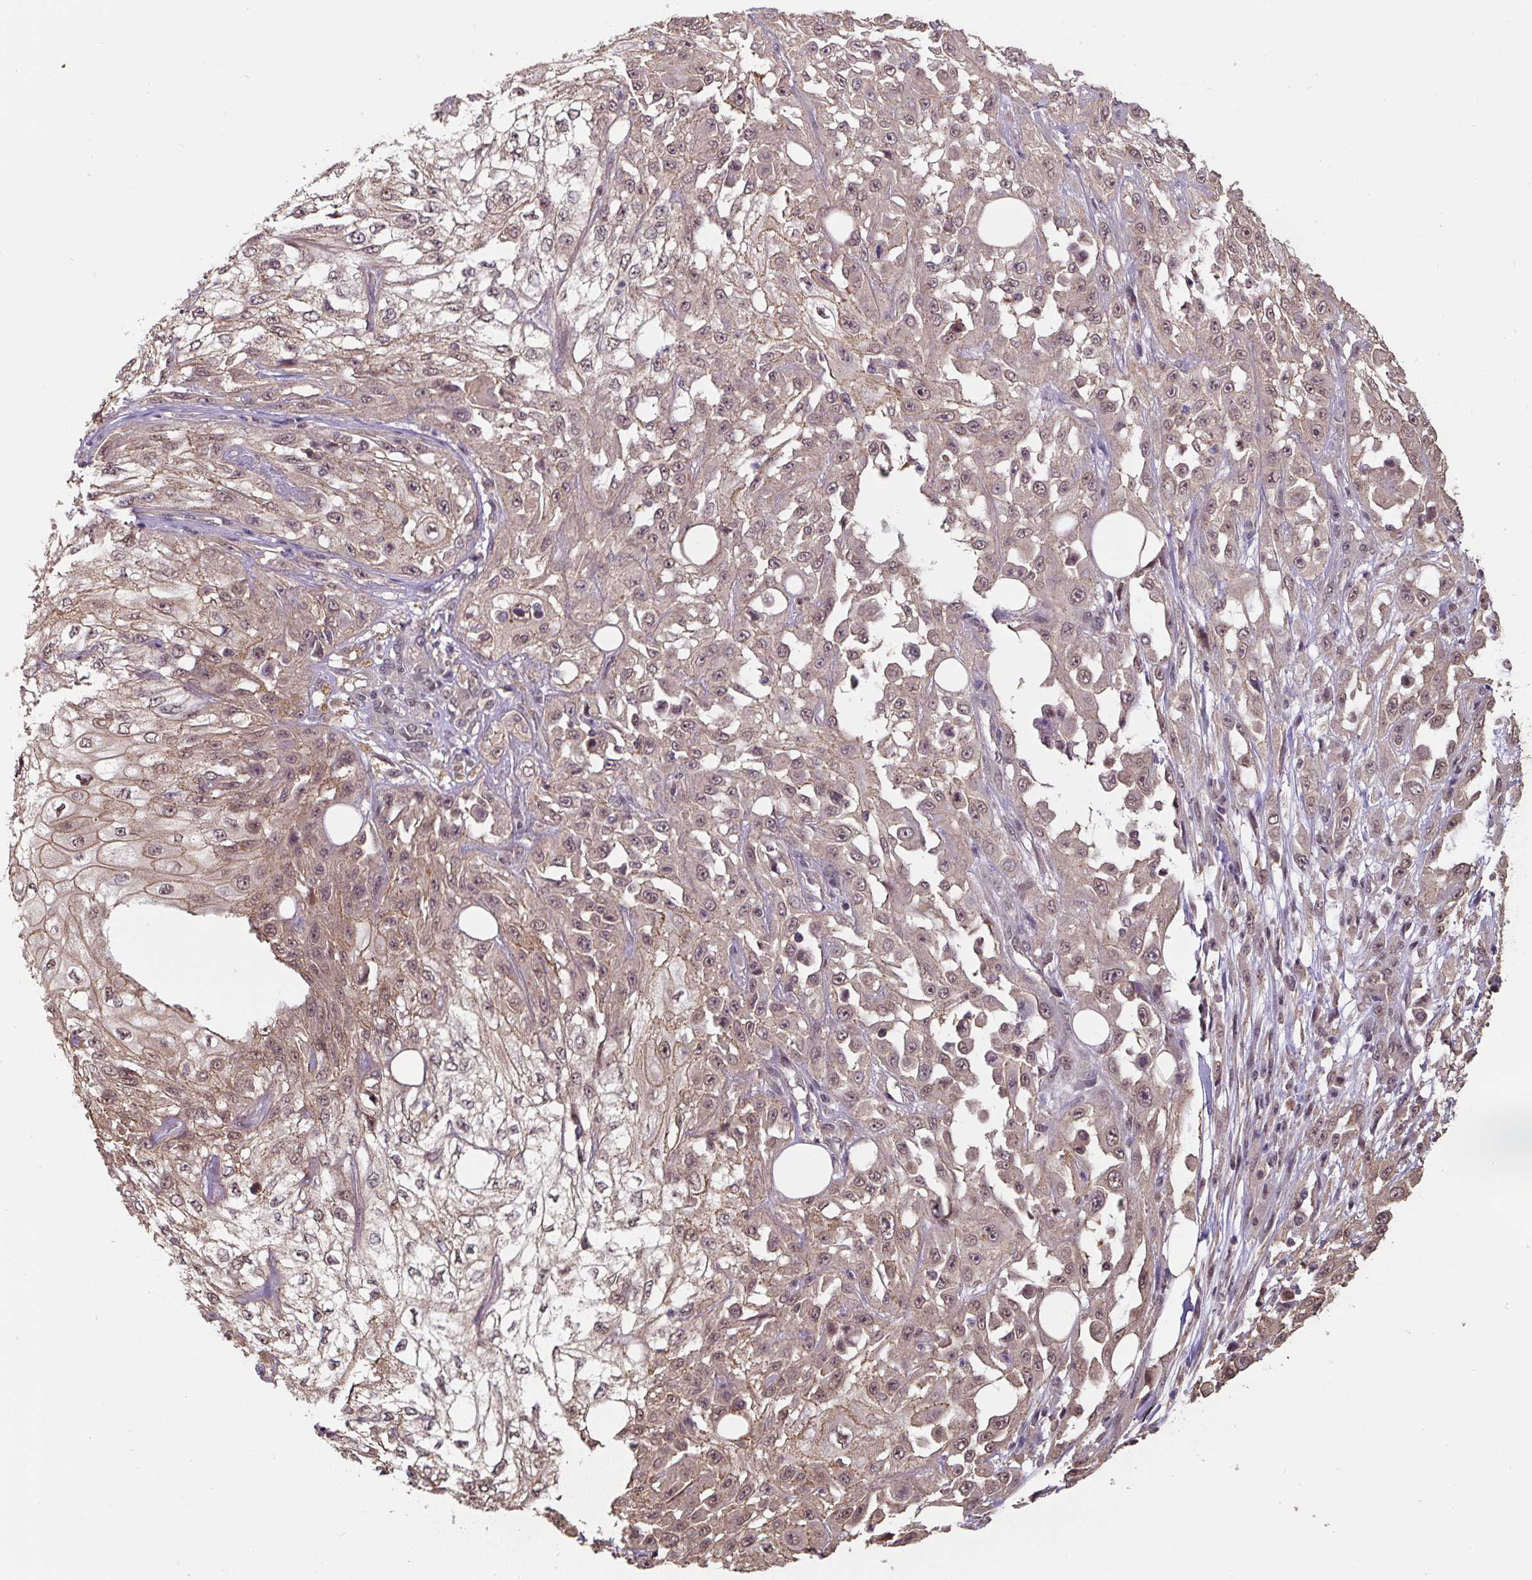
{"staining": {"intensity": "weak", "quantity": ">75%", "location": "cytoplasmic/membranous,nuclear"}, "tissue": "skin cancer", "cell_type": "Tumor cells", "image_type": "cancer", "snomed": [{"axis": "morphology", "description": "Squamous cell carcinoma, NOS"}, {"axis": "morphology", "description": "Squamous cell carcinoma, metastatic, NOS"}, {"axis": "topography", "description": "Skin"}, {"axis": "topography", "description": "Lymph node"}], "caption": "Protein staining displays weak cytoplasmic/membranous and nuclear positivity in approximately >75% of tumor cells in metastatic squamous cell carcinoma (skin). (Stains: DAB (3,3'-diaminobenzidine) in brown, nuclei in blue, Microscopy: brightfield microscopy at high magnification).", "gene": "ST13", "patient": {"sex": "male", "age": 75}}